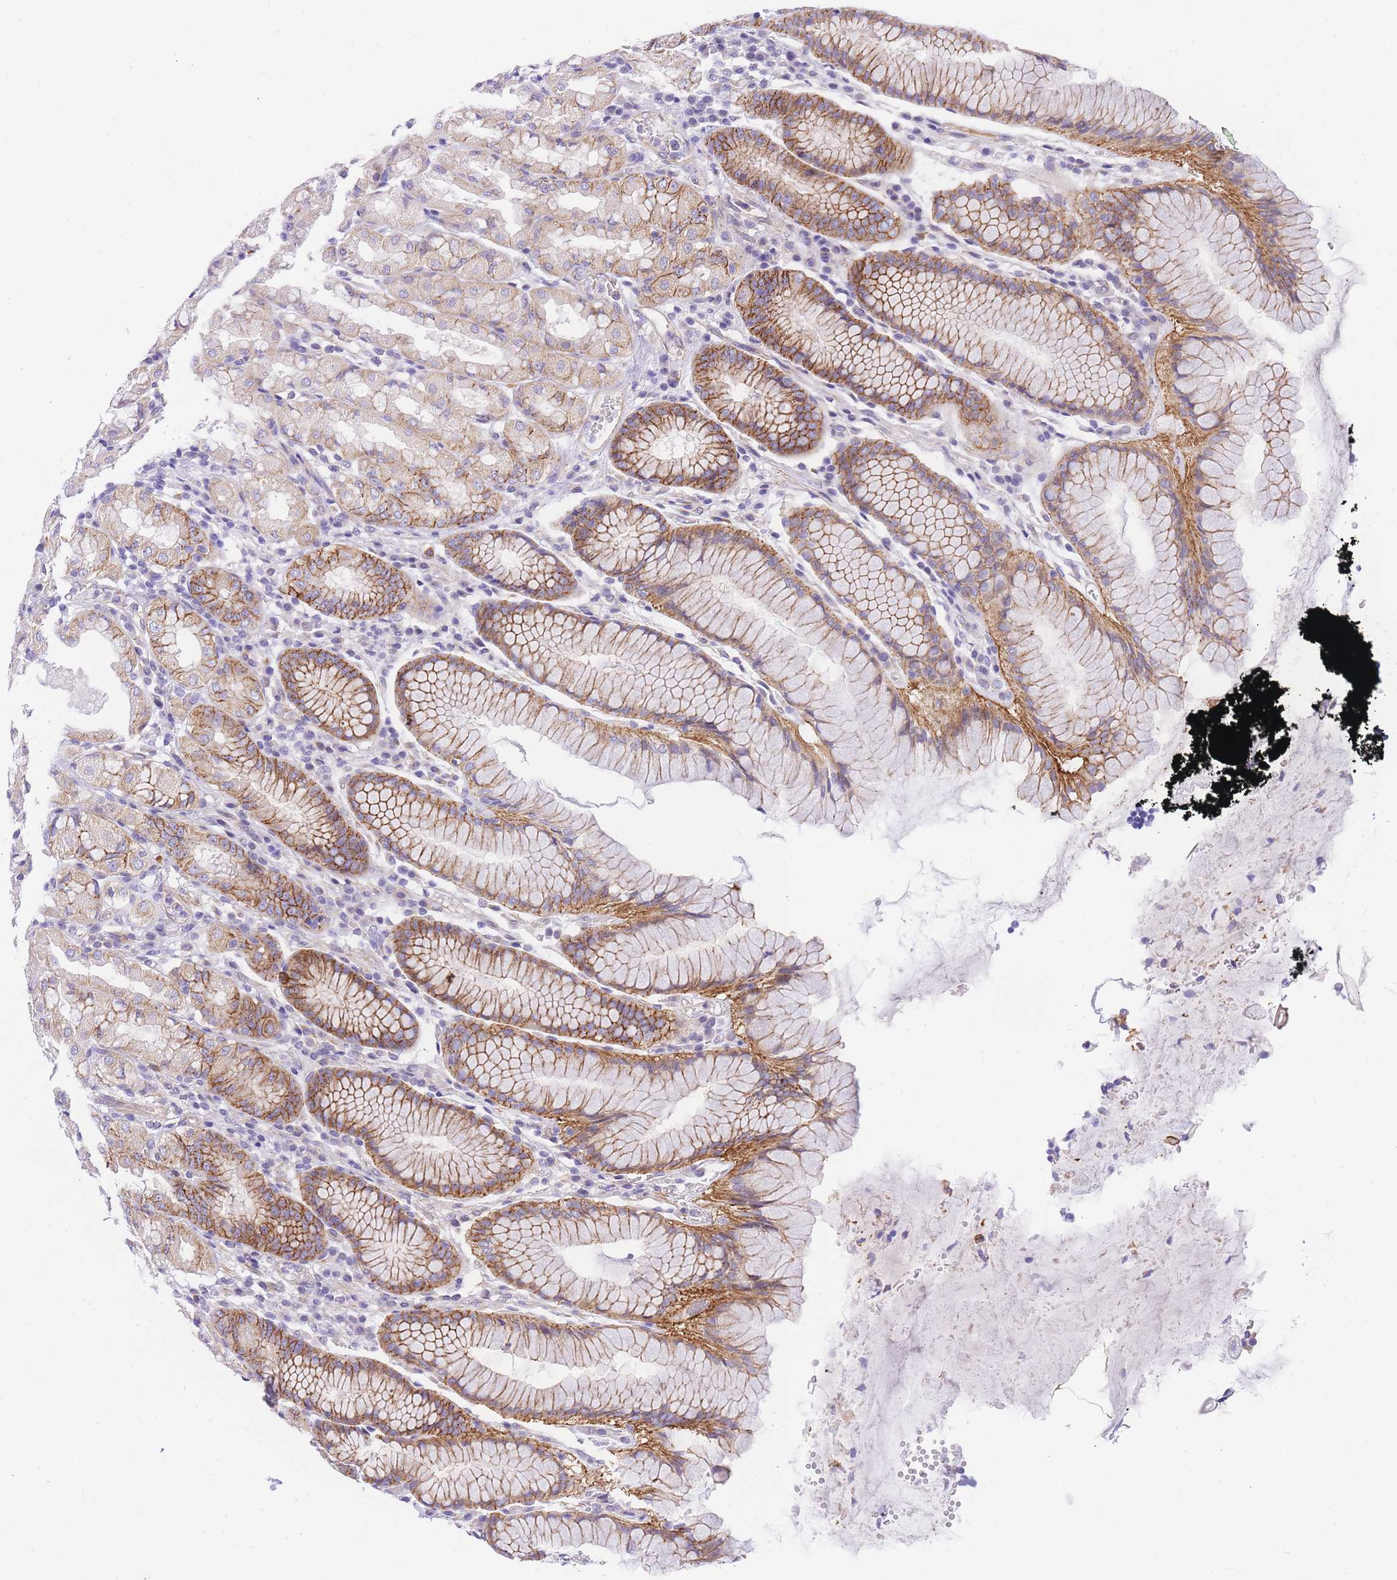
{"staining": {"intensity": "moderate", "quantity": "25%-75%", "location": "cytoplasmic/membranous"}, "tissue": "stomach", "cell_type": "Glandular cells", "image_type": "normal", "snomed": [{"axis": "morphology", "description": "Normal tissue, NOS"}, {"axis": "topography", "description": "Stomach, lower"}], "caption": "Normal stomach reveals moderate cytoplasmic/membranous positivity in approximately 25%-75% of glandular cells The staining is performed using DAB brown chromogen to label protein expression. The nuclei are counter-stained blue using hematoxylin..", "gene": "SRSF12", "patient": {"sex": "female", "age": 56}}